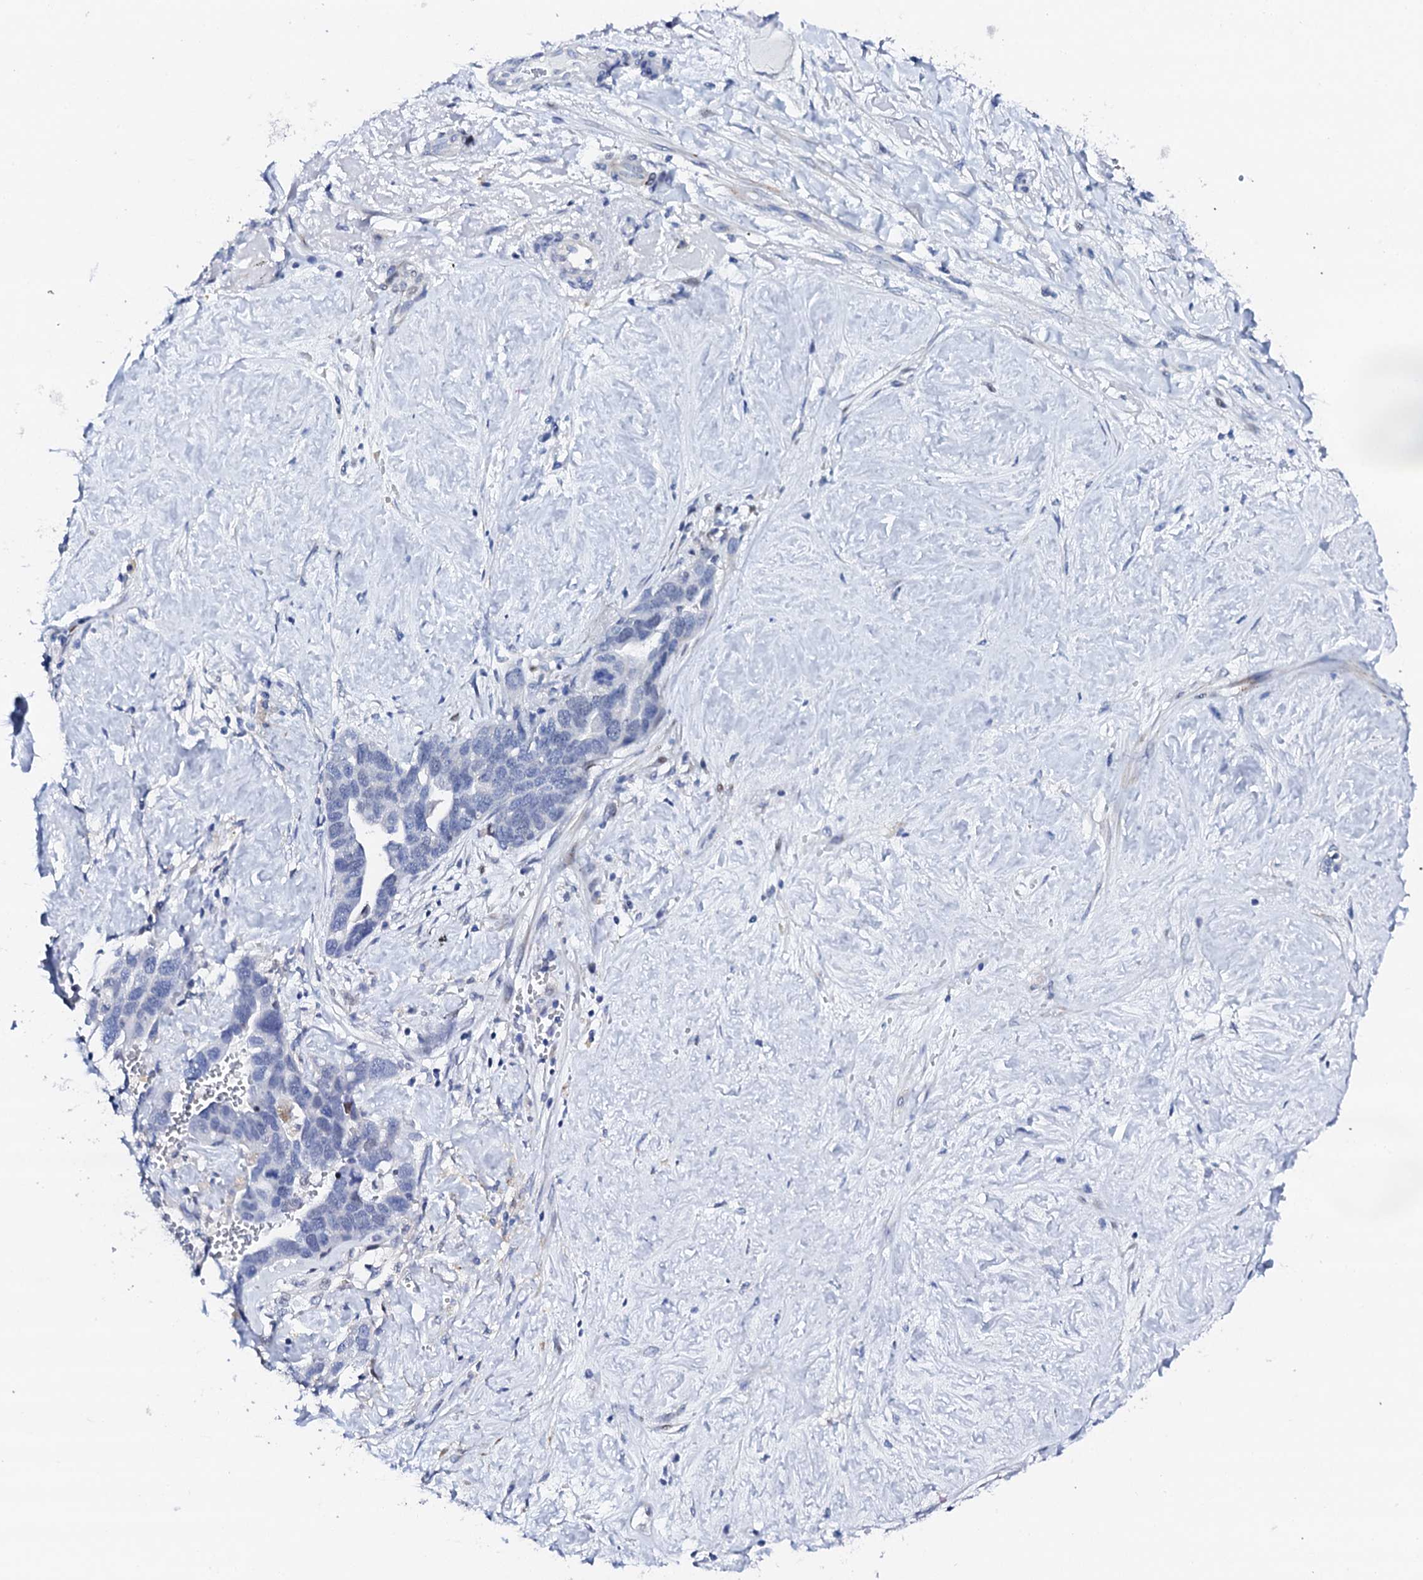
{"staining": {"intensity": "negative", "quantity": "none", "location": "none"}, "tissue": "ovarian cancer", "cell_type": "Tumor cells", "image_type": "cancer", "snomed": [{"axis": "morphology", "description": "Cystadenocarcinoma, serous, NOS"}, {"axis": "topography", "description": "Ovary"}], "caption": "Serous cystadenocarcinoma (ovarian) stained for a protein using immunohistochemistry reveals no expression tumor cells.", "gene": "NUDT13", "patient": {"sex": "female", "age": 54}}